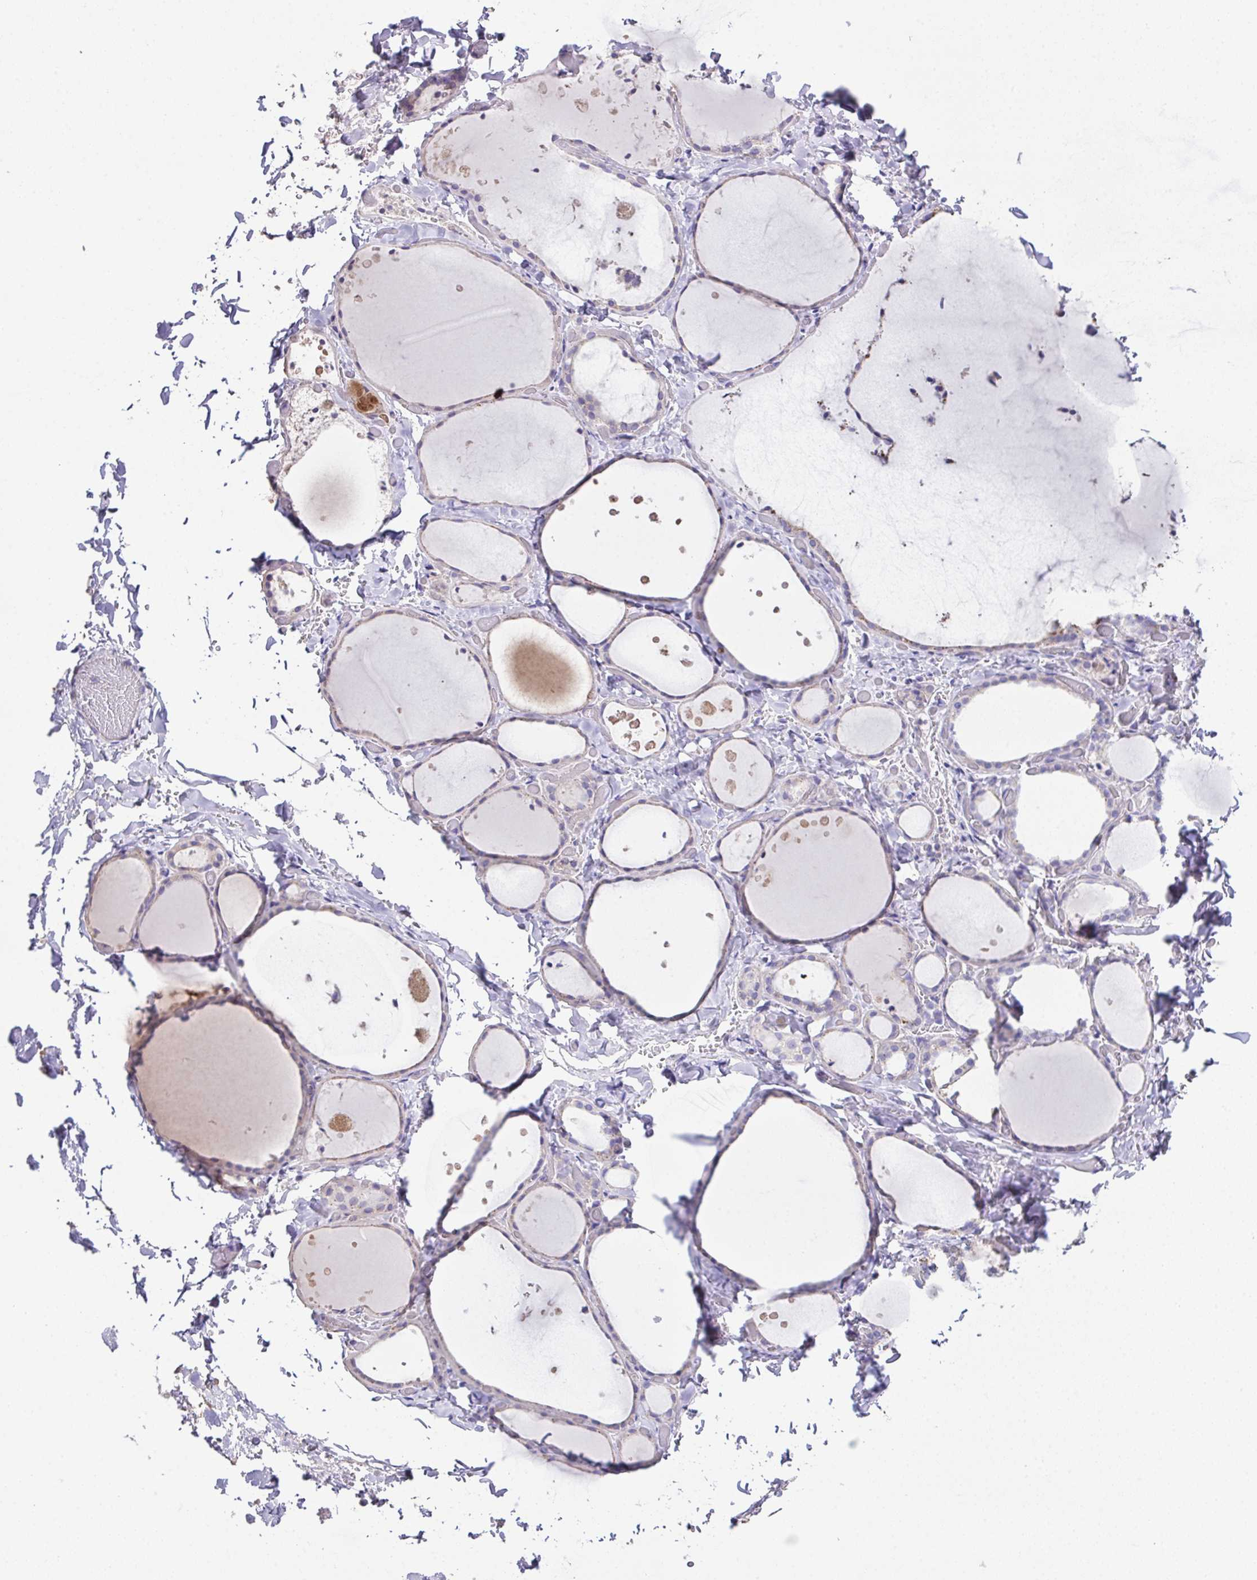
{"staining": {"intensity": "negative", "quantity": "none", "location": "none"}, "tissue": "thyroid gland", "cell_type": "Glandular cells", "image_type": "normal", "snomed": [{"axis": "morphology", "description": "Normal tissue, NOS"}, {"axis": "topography", "description": "Thyroid gland"}], "caption": "This is a histopathology image of IHC staining of unremarkable thyroid gland, which shows no staining in glandular cells.", "gene": "MARCO", "patient": {"sex": "female", "age": 36}}